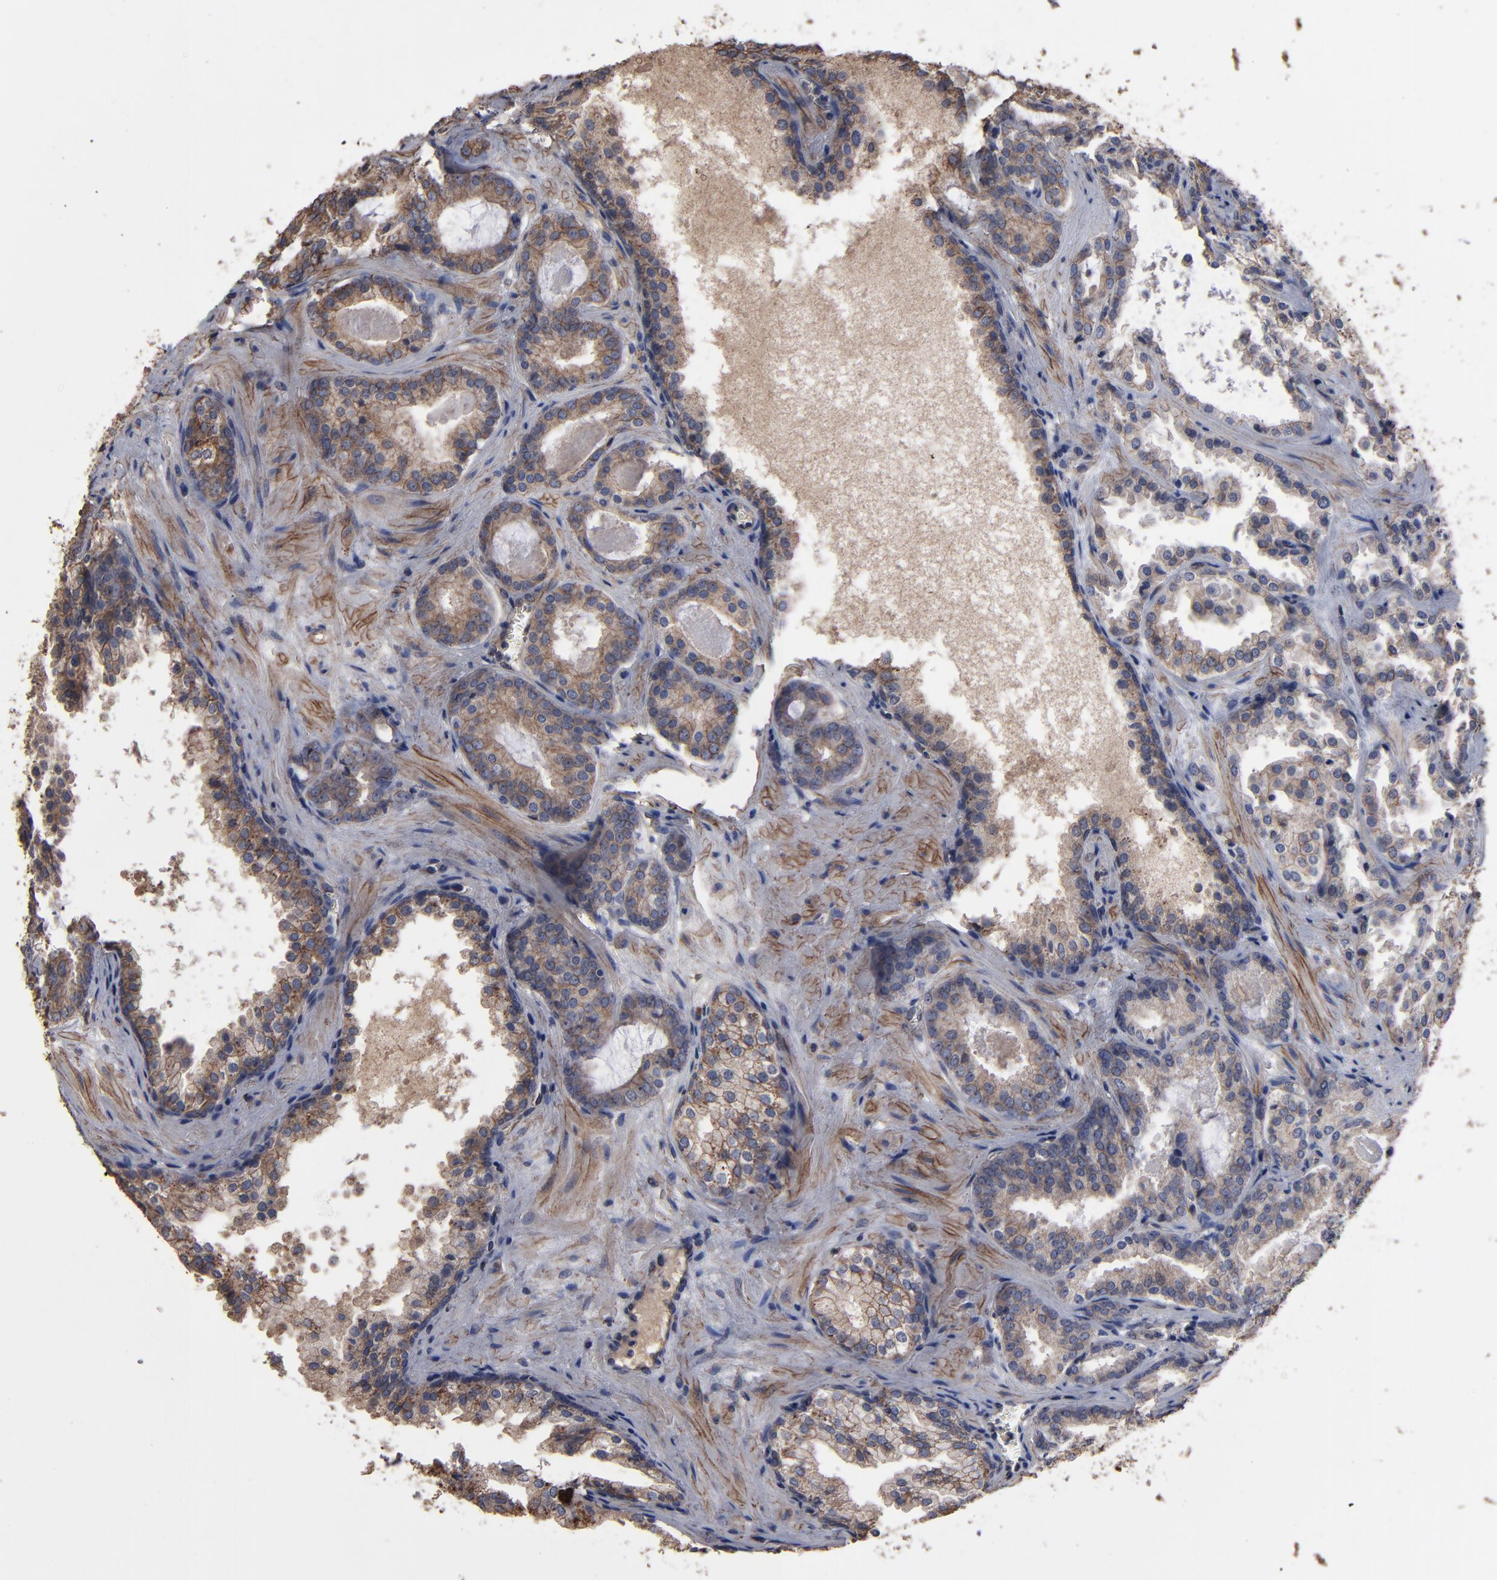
{"staining": {"intensity": "moderate", "quantity": ">75%", "location": "cytoplasmic/membranous"}, "tissue": "prostate cancer", "cell_type": "Tumor cells", "image_type": "cancer", "snomed": [{"axis": "morphology", "description": "Adenocarcinoma, Medium grade"}, {"axis": "topography", "description": "Prostate"}], "caption": "Prostate cancer was stained to show a protein in brown. There is medium levels of moderate cytoplasmic/membranous staining in about >75% of tumor cells.", "gene": "DMD", "patient": {"sex": "male", "age": 64}}